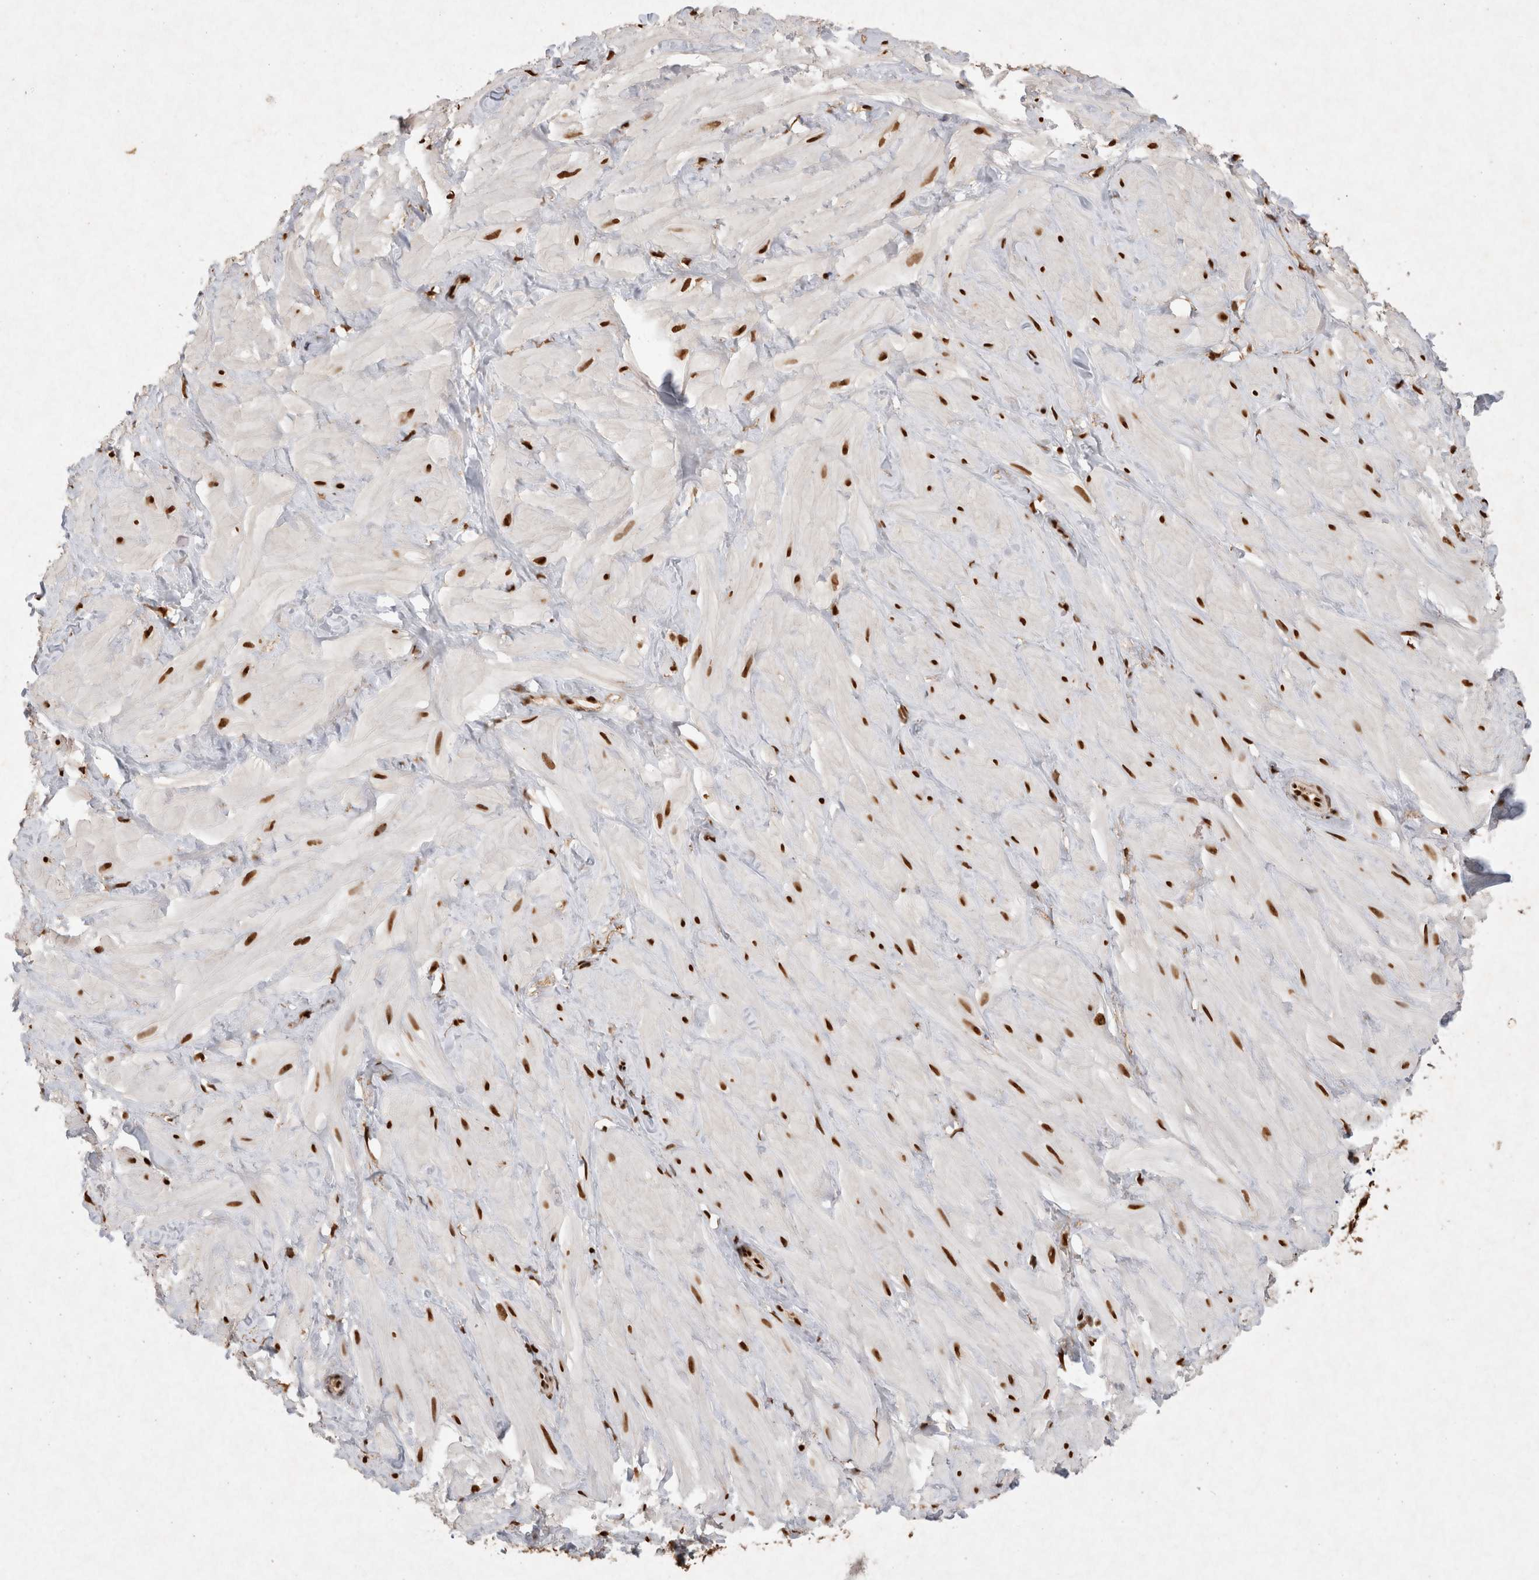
{"staining": {"intensity": "strong", "quantity": ">75%", "location": "nuclear"}, "tissue": "adipose tissue", "cell_type": "Adipocytes", "image_type": "normal", "snomed": [{"axis": "morphology", "description": "Normal tissue, NOS"}, {"axis": "topography", "description": "Adipose tissue"}, {"axis": "topography", "description": "Vascular tissue"}, {"axis": "topography", "description": "Peripheral nerve tissue"}], "caption": "Brown immunohistochemical staining in benign human adipose tissue exhibits strong nuclear expression in approximately >75% of adipocytes.", "gene": "HDGF", "patient": {"sex": "male", "age": 25}}